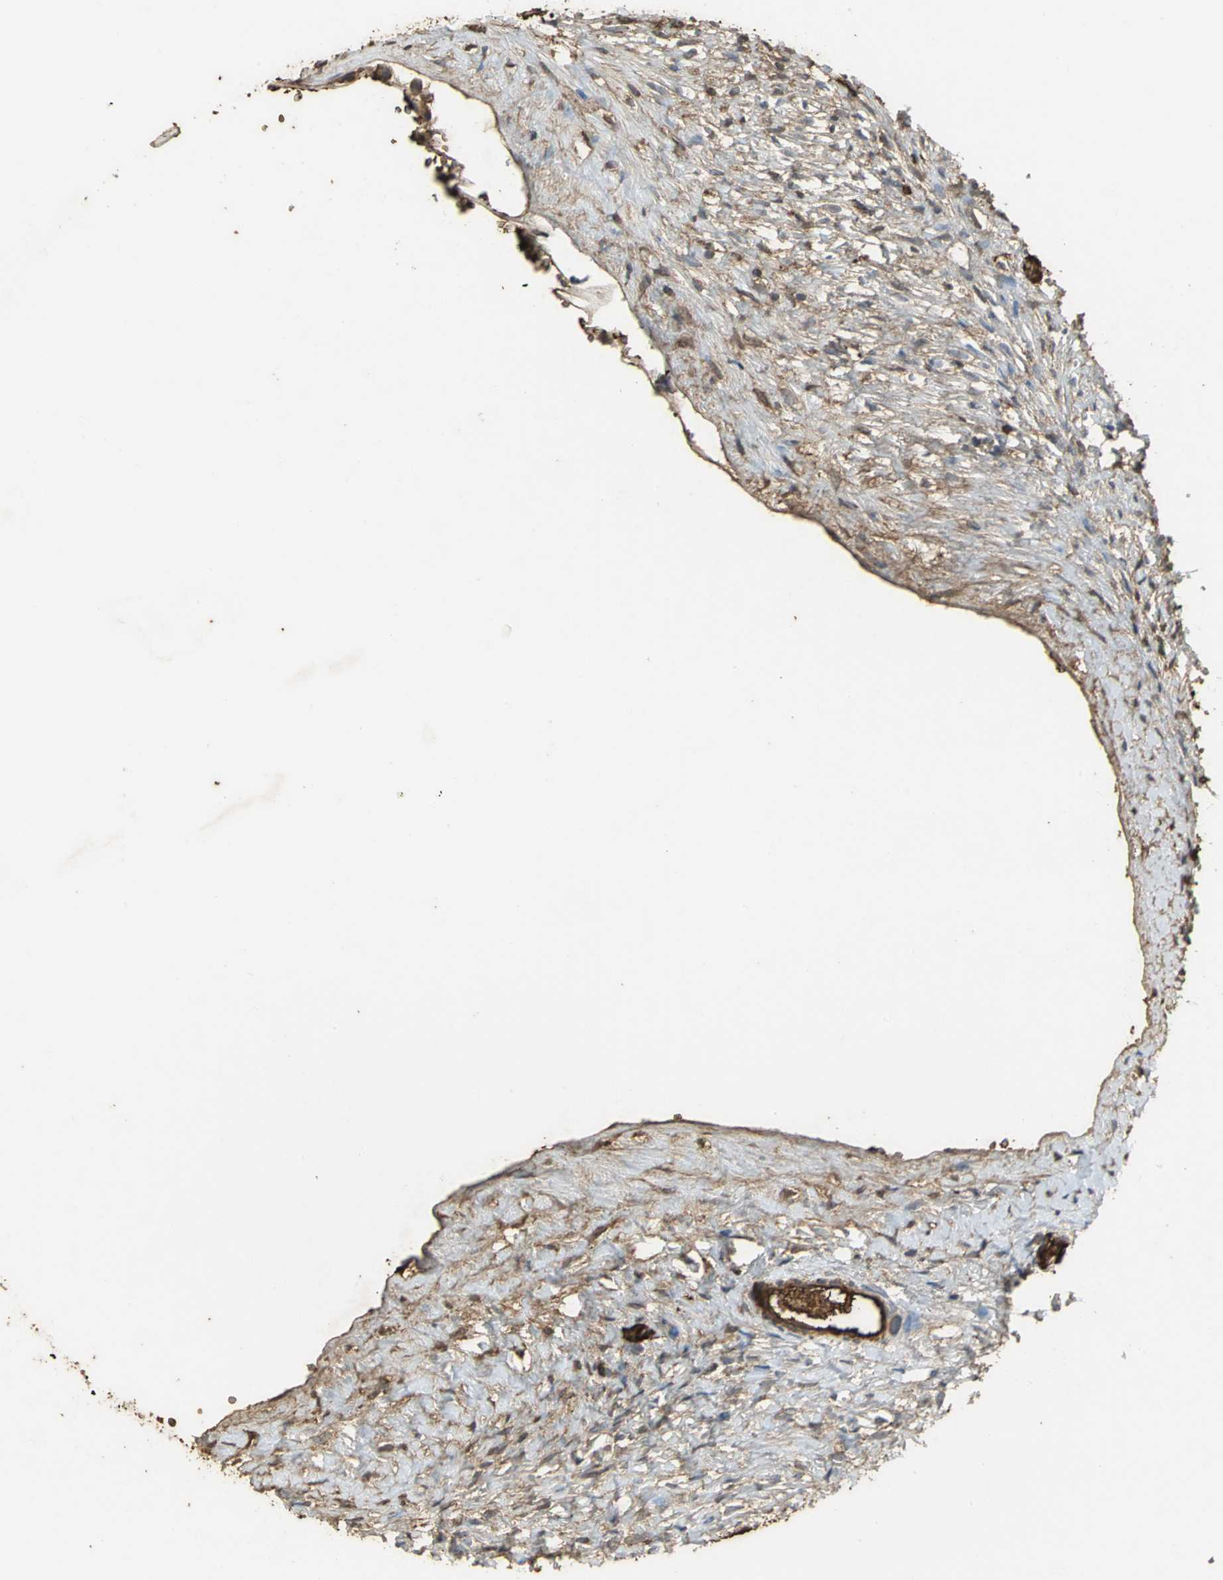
{"staining": {"intensity": "moderate", "quantity": "25%-75%", "location": "cytoplasmic/membranous"}, "tissue": "ovary", "cell_type": "Ovarian stroma cells", "image_type": "normal", "snomed": [{"axis": "morphology", "description": "Normal tissue, NOS"}, {"axis": "topography", "description": "Ovary"}], "caption": "Immunohistochemical staining of unremarkable ovary exhibits medium levels of moderate cytoplasmic/membranous expression in about 25%-75% of ovarian stroma cells.", "gene": "TREM1", "patient": {"sex": "female", "age": 35}}